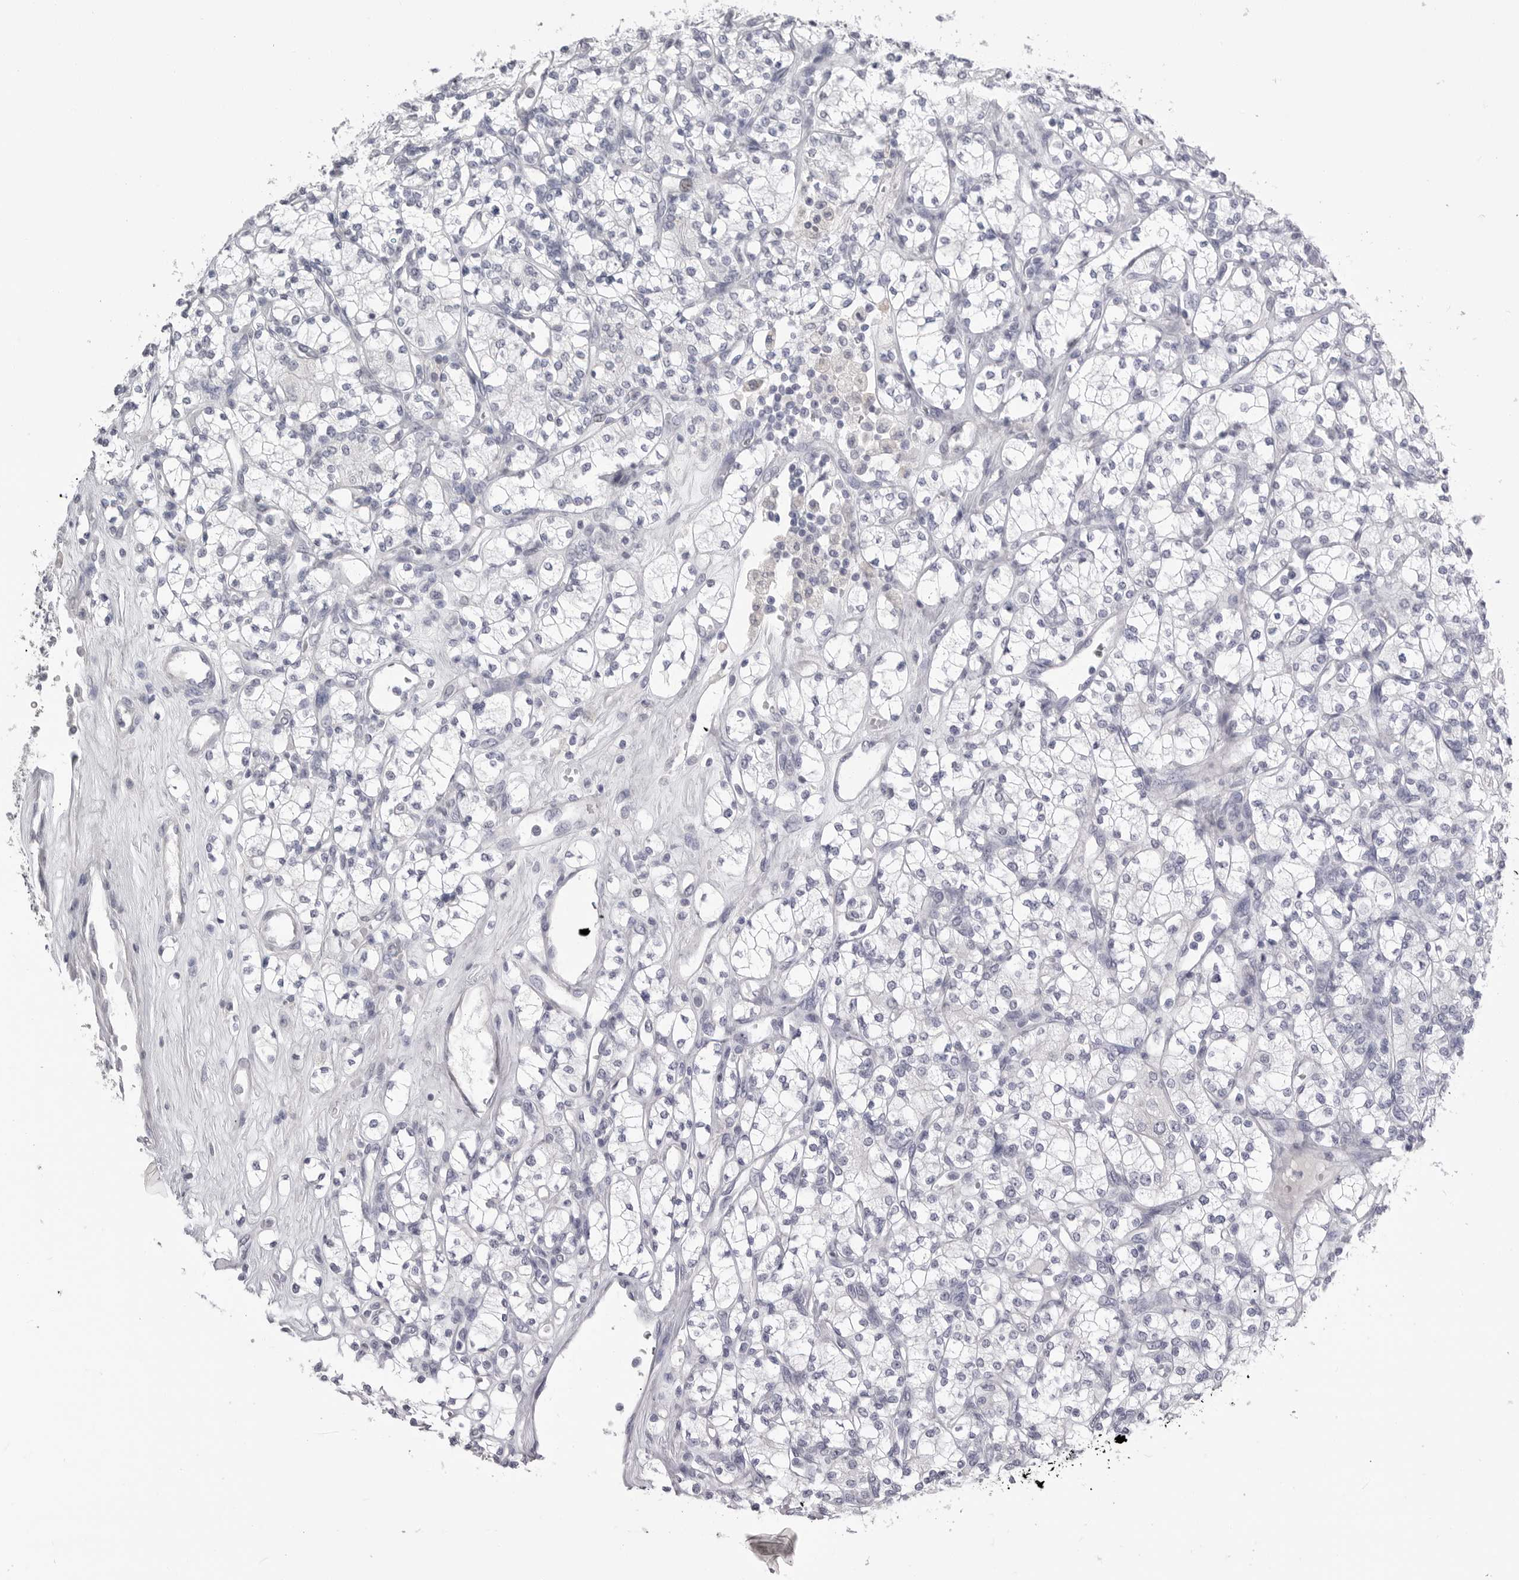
{"staining": {"intensity": "negative", "quantity": "none", "location": "none"}, "tissue": "renal cancer", "cell_type": "Tumor cells", "image_type": "cancer", "snomed": [{"axis": "morphology", "description": "Adenocarcinoma, NOS"}, {"axis": "topography", "description": "Kidney"}], "caption": "A high-resolution micrograph shows immunohistochemistry staining of renal cancer (adenocarcinoma), which exhibits no significant expression in tumor cells.", "gene": "CPB1", "patient": {"sex": "male", "age": 77}}